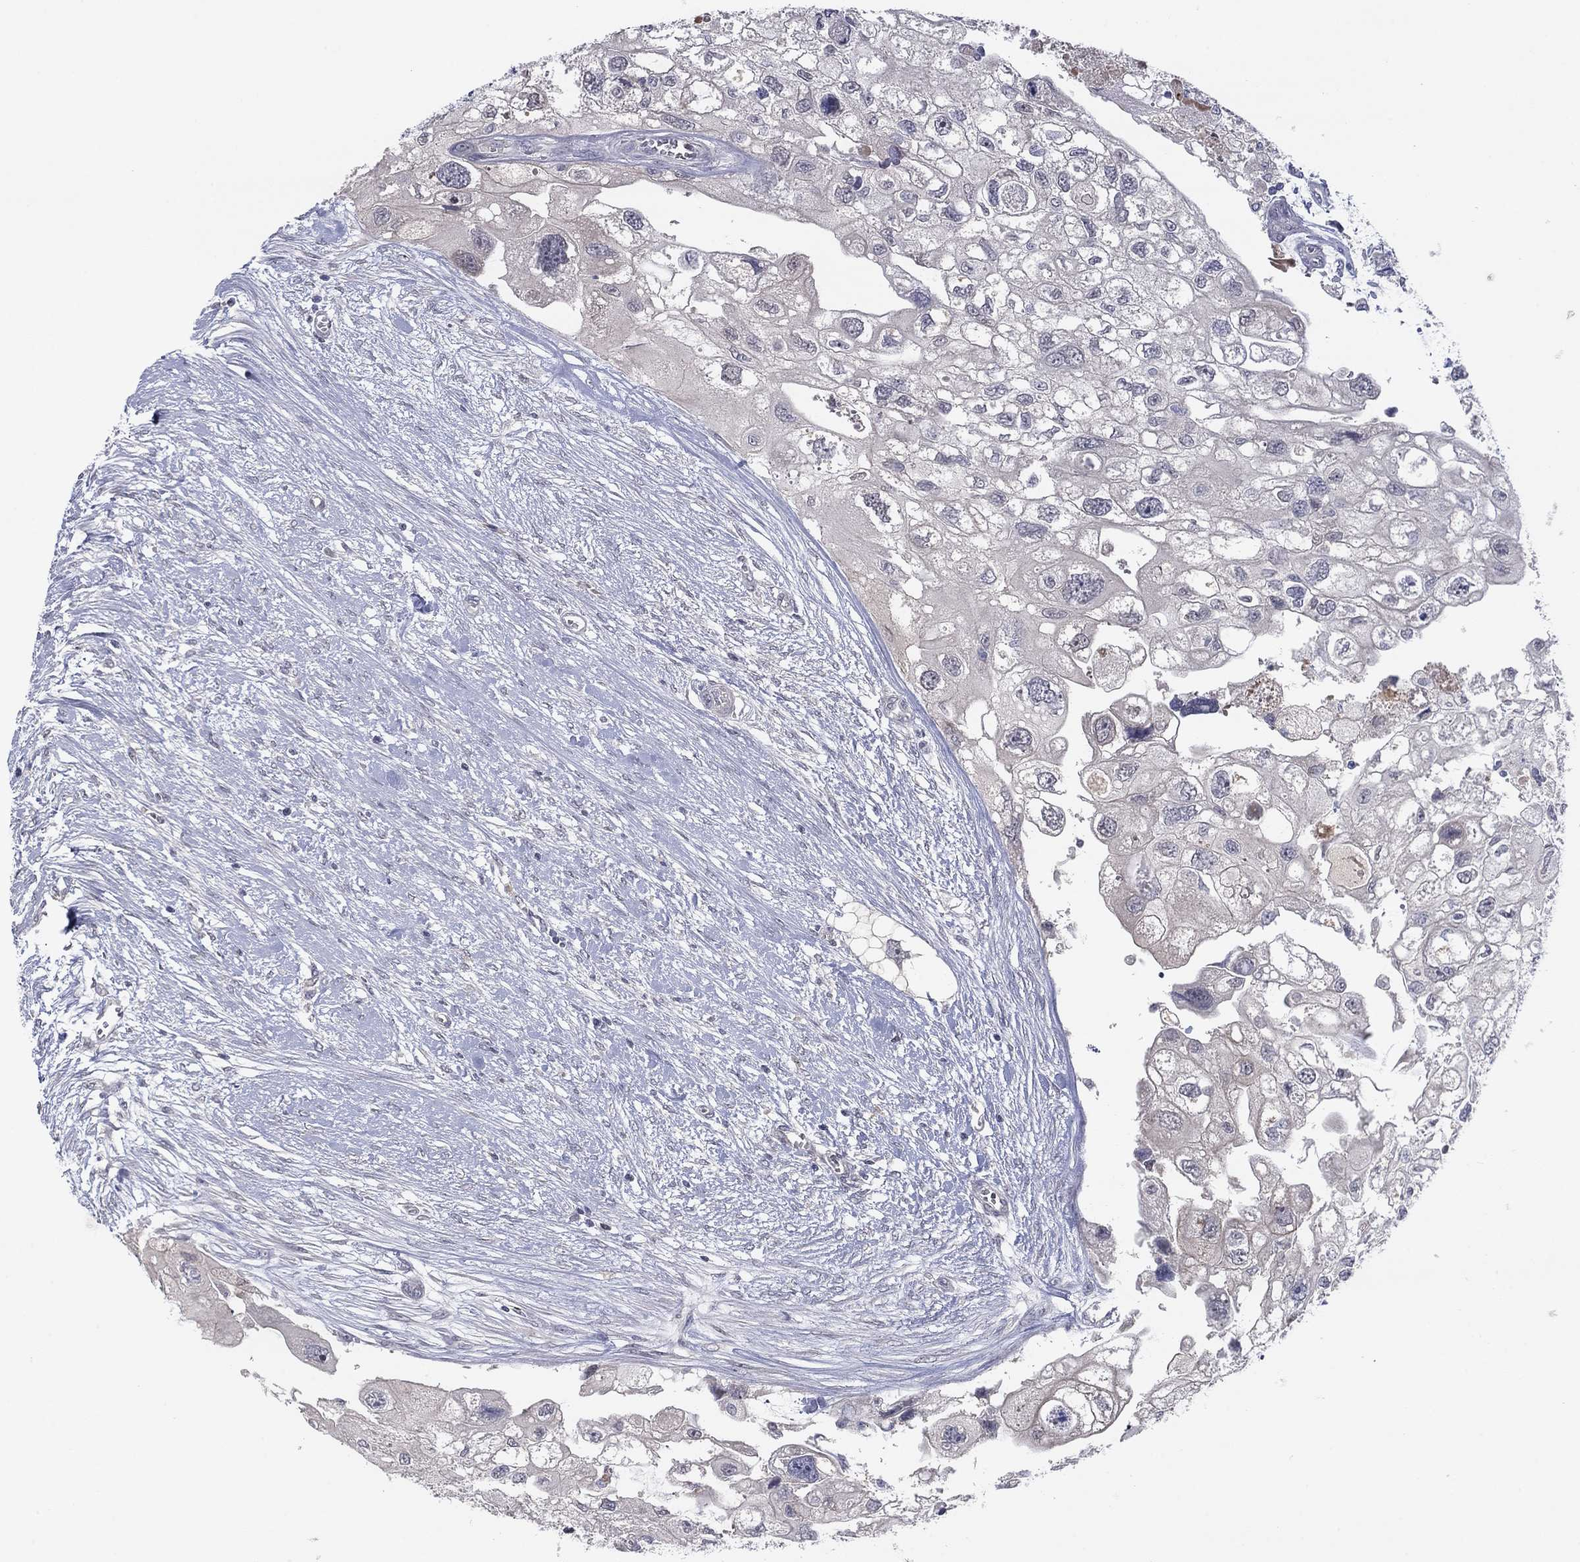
{"staining": {"intensity": "negative", "quantity": "none", "location": "none"}, "tissue": "urothelial cancer", "cell_type": "Tumor cells", "image_type": "cancer", "snomed": [{"axis": "morphology", "description": "Urothelial carcinoma, High grade"}, {"axis": "topography", "description": "Urinary bladder"}], "caption": "DAB immunohistochemical staining of urothelial carcinoma (high-grade) shows no significant expression in tumor cells.", "gene": "AMN1", "patient": {"sex": "male", "age": 59}}